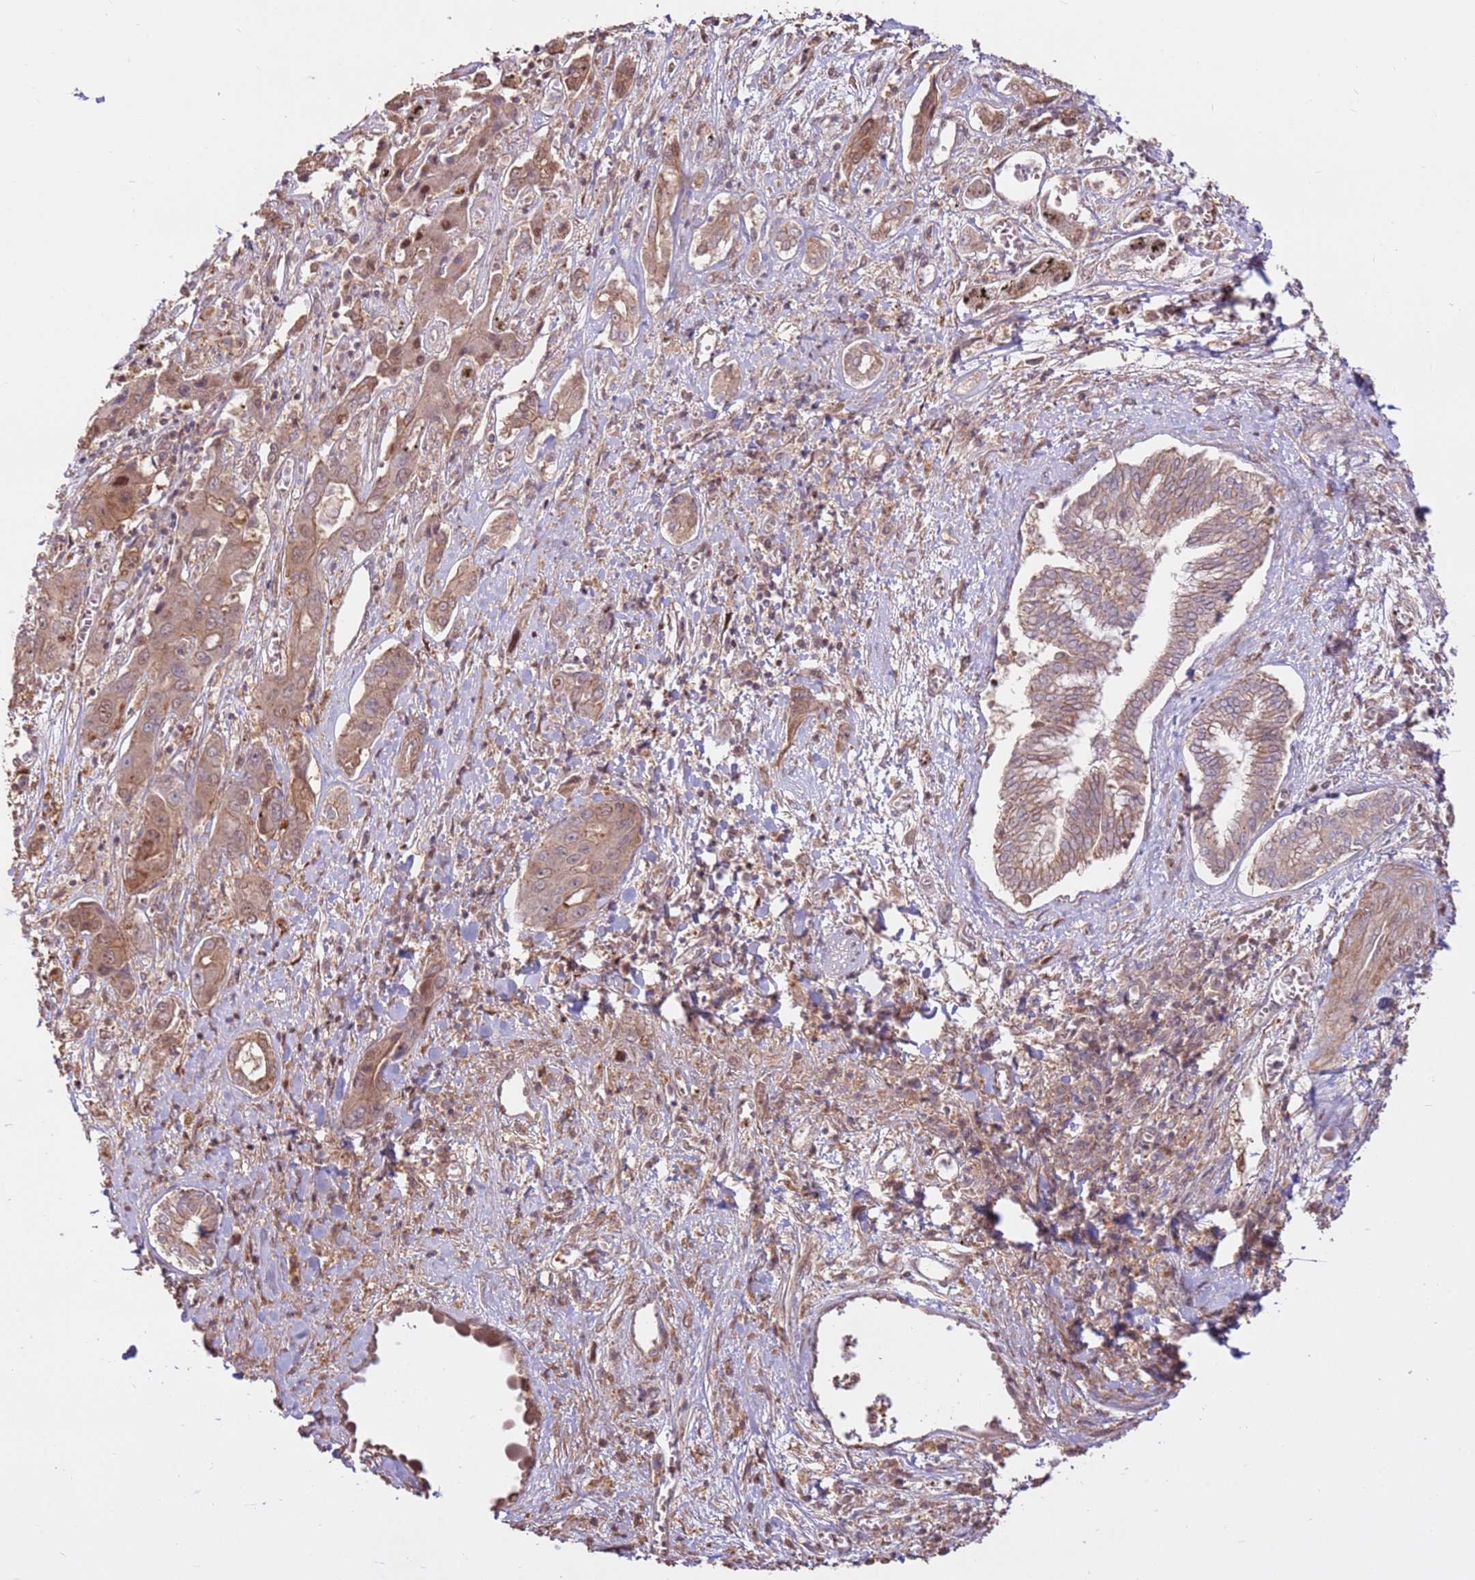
{"staining": {"intensity": "weak", "quantity": ">75%", "location": "cytoplasmic/membranous"}, "tissue": "liver cancer", "cell_type": "Tumor cells", "image_type": "cancer", "snomed": [{"axis": "morphology", "description": "Cholangiocarcinoma"}, {"axis": "topography", "description": "Liver"}], "caption": "Cholangiocarcinoma (liver) was stained to show a protein in brown. There is low levels of weak cytoplasmic/membranous positivity in about >75% of tumor cells.", "gene": "CCDC112", "patient": {"sex": "male", "age": 67}}